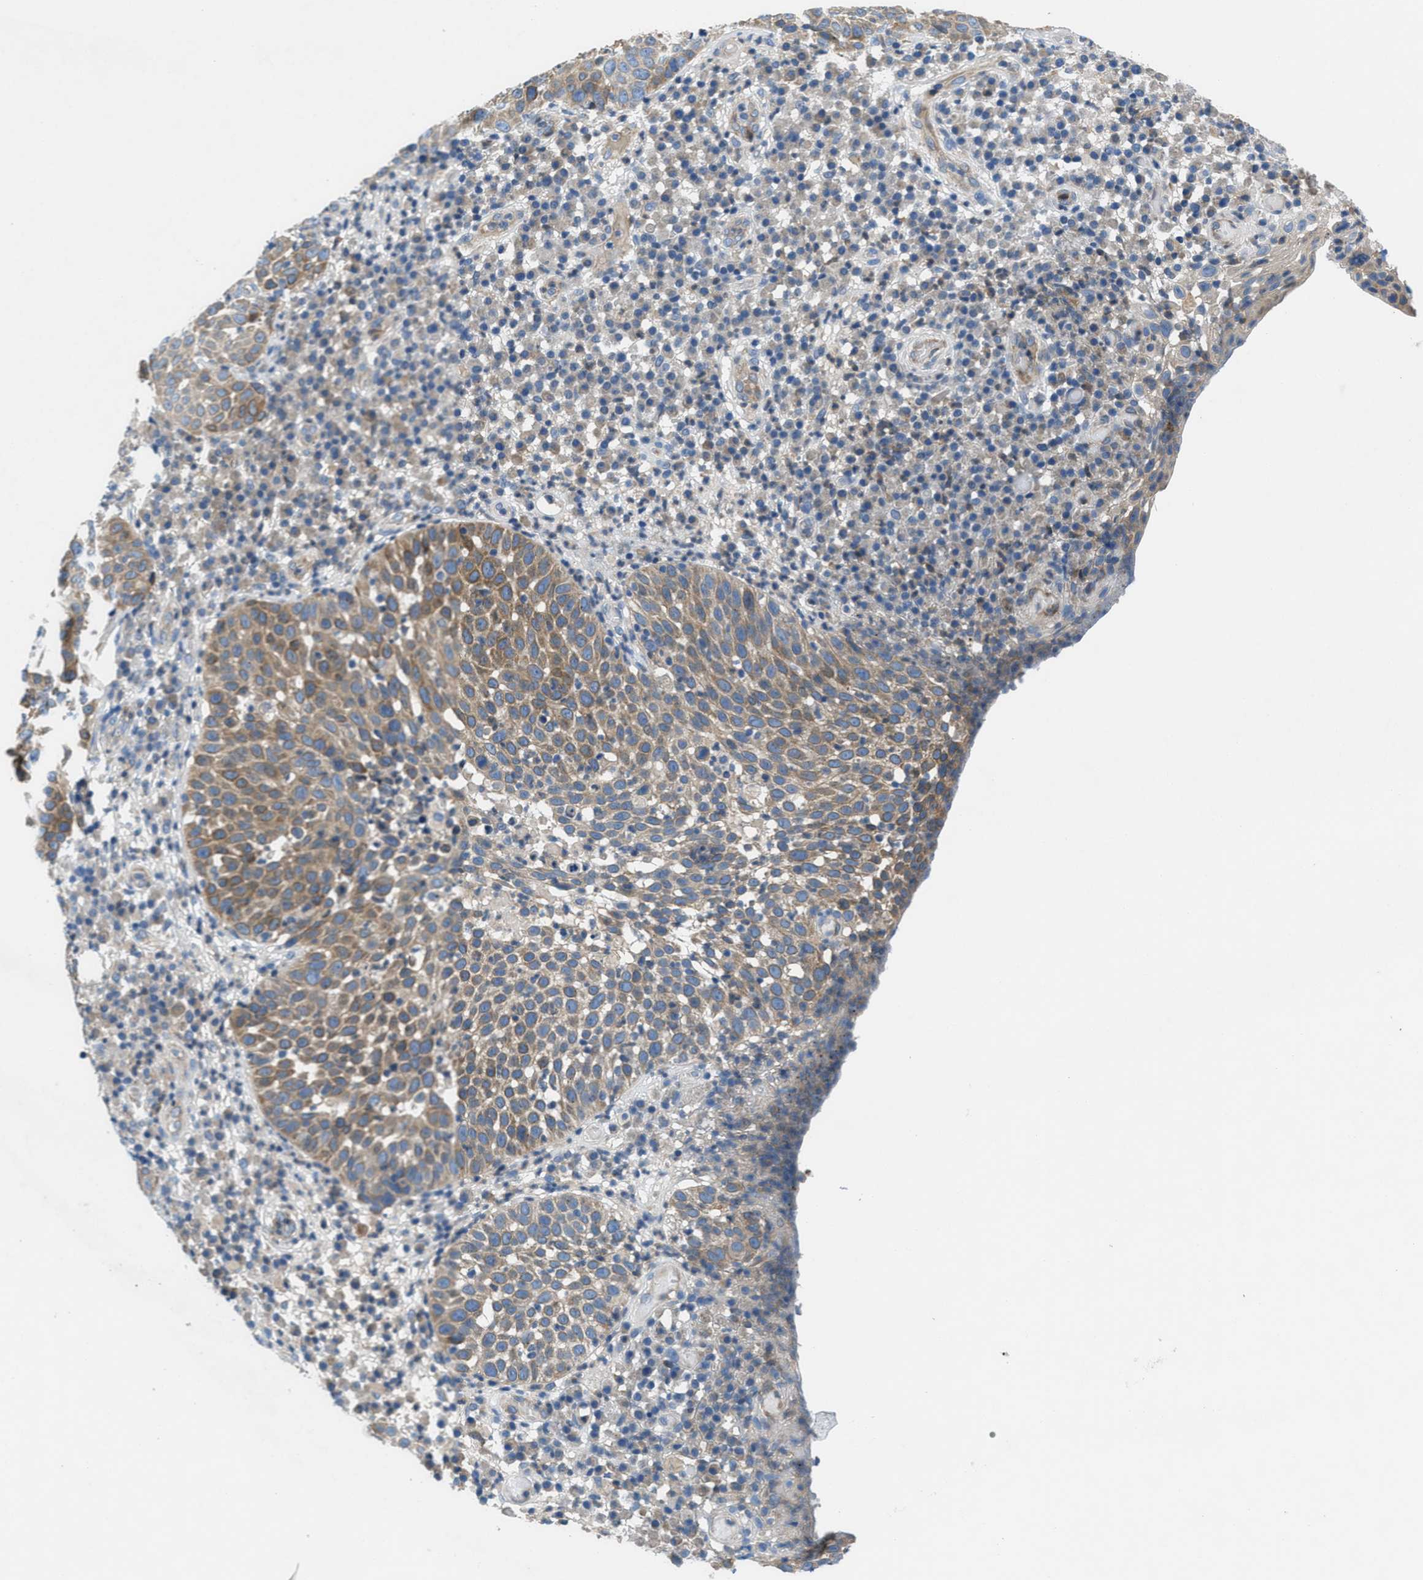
{"staining": {"intensity": "moderate", "quantity": "25%-75%", "location": "cytoplasmic/membranous"}, "tissue": "skin cancer", "cell_type": "Tumor cells", "image_type": "cancer", "snomed": [{"axis": "morphology", "description": "Squamous cell carcinoma in situ, NOS"}, {"axis": "morphology", "description": "Squamous cell carcinoma, NOS"}, {"axis": "topography", "description": "Skin"}], "caption": "Skin squamous cell carcinoma in situ stained for a protein (brown) demonstrates moderate cytoplasmic/membranous positive positivity in about 25%-75% of tumor cells.", "gene": "PGR", "patient": {"sex": "male", "age": 93}}